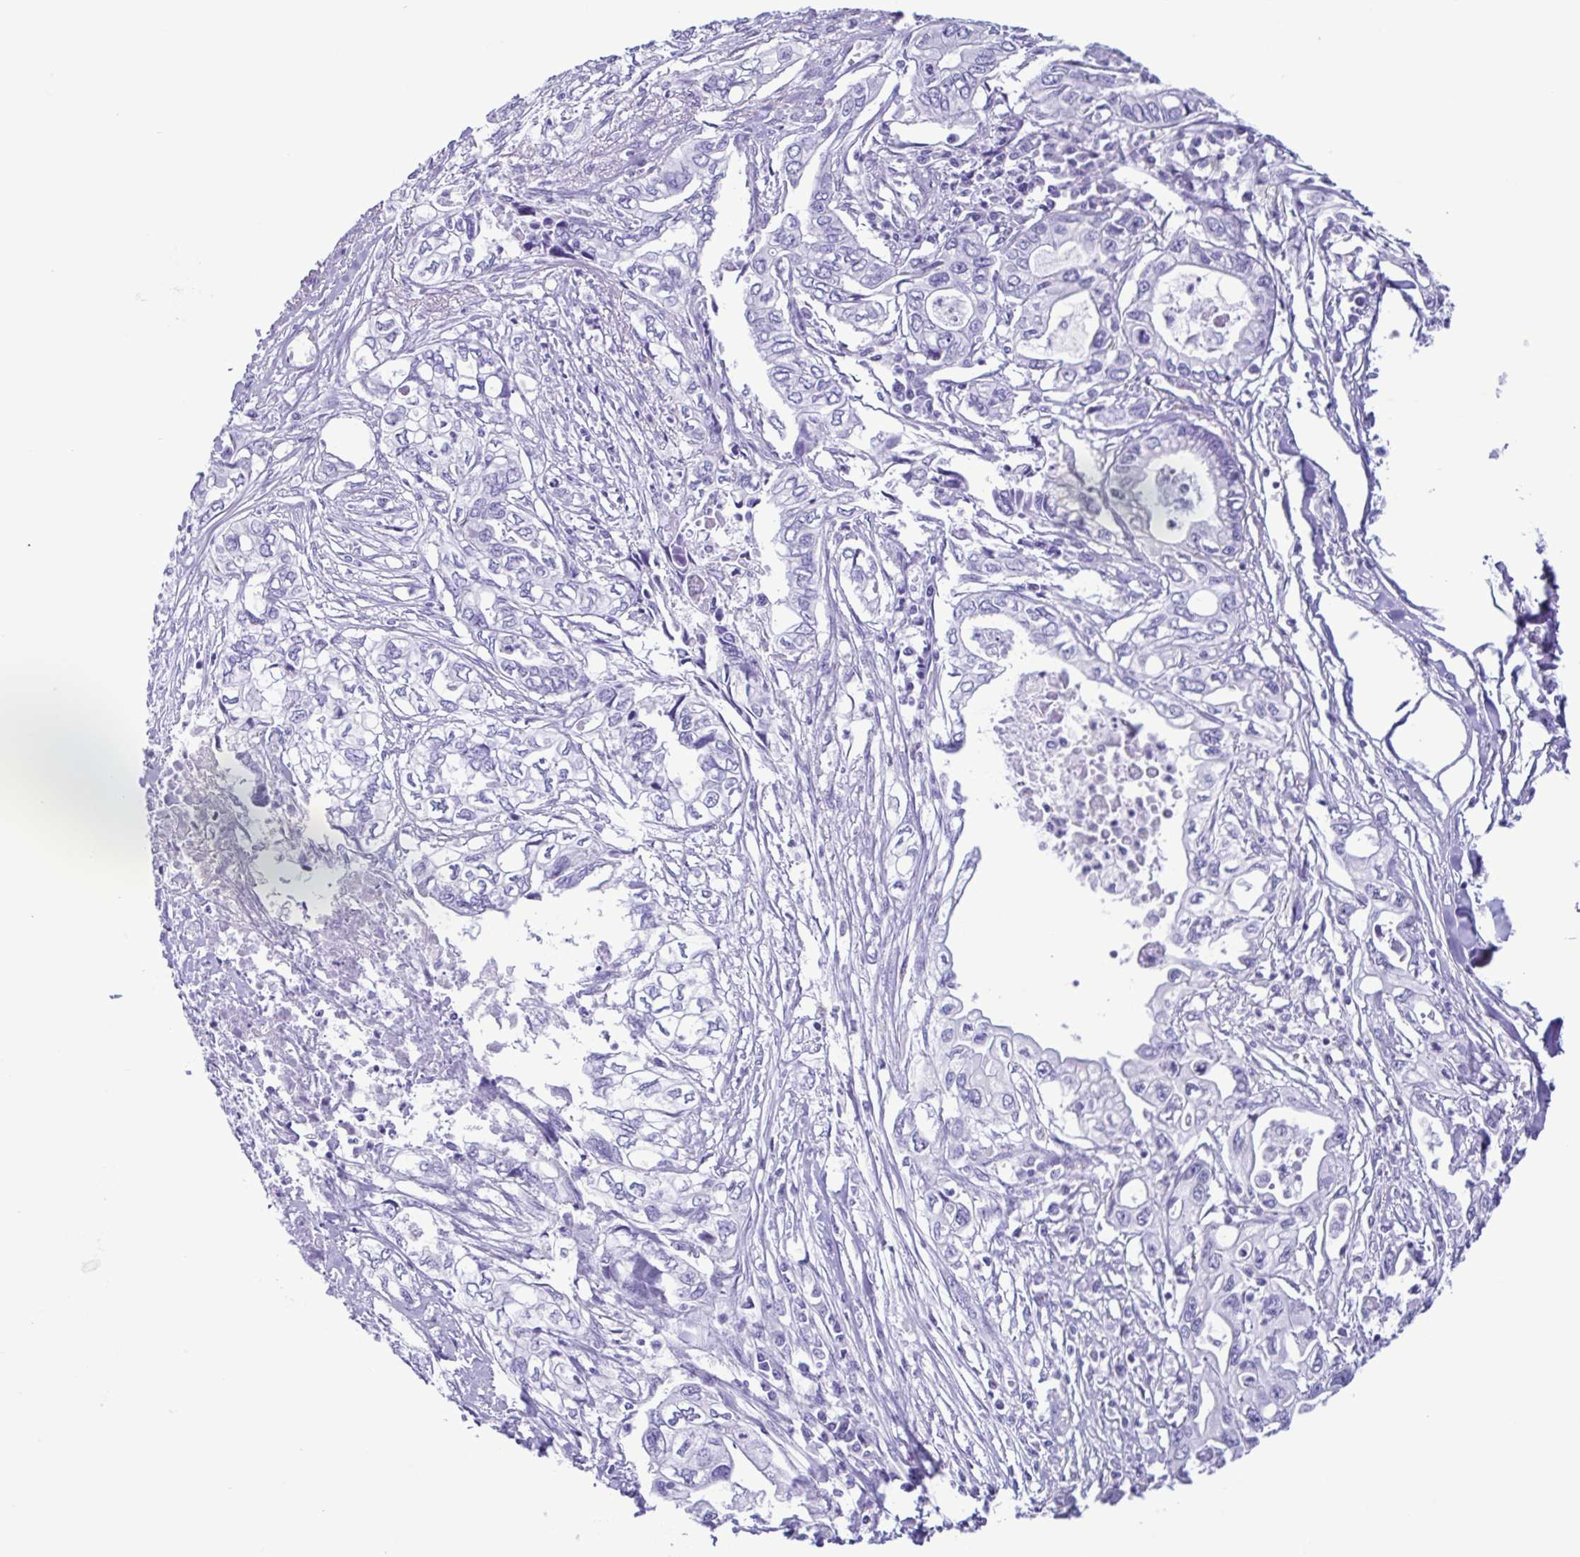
{"staining": {"intensity": "negative", "quantity": "none", "location": "none"}, "tissue": "pancreatic cancer", "cell_type": "Tumor cells", "image_type": "cancer", "snomed": [{"axis": "morphology", "description": "Adenocarcinoma, NOS"}, {"axis": "topography", "description": "Pancreas"}], "caption": "The micrograph exhibits no staining of tumor cells in adenocarcinoma (pancreatic).", "gene": "SPATA16", "patient": {"sex": "male", "age": 68}}